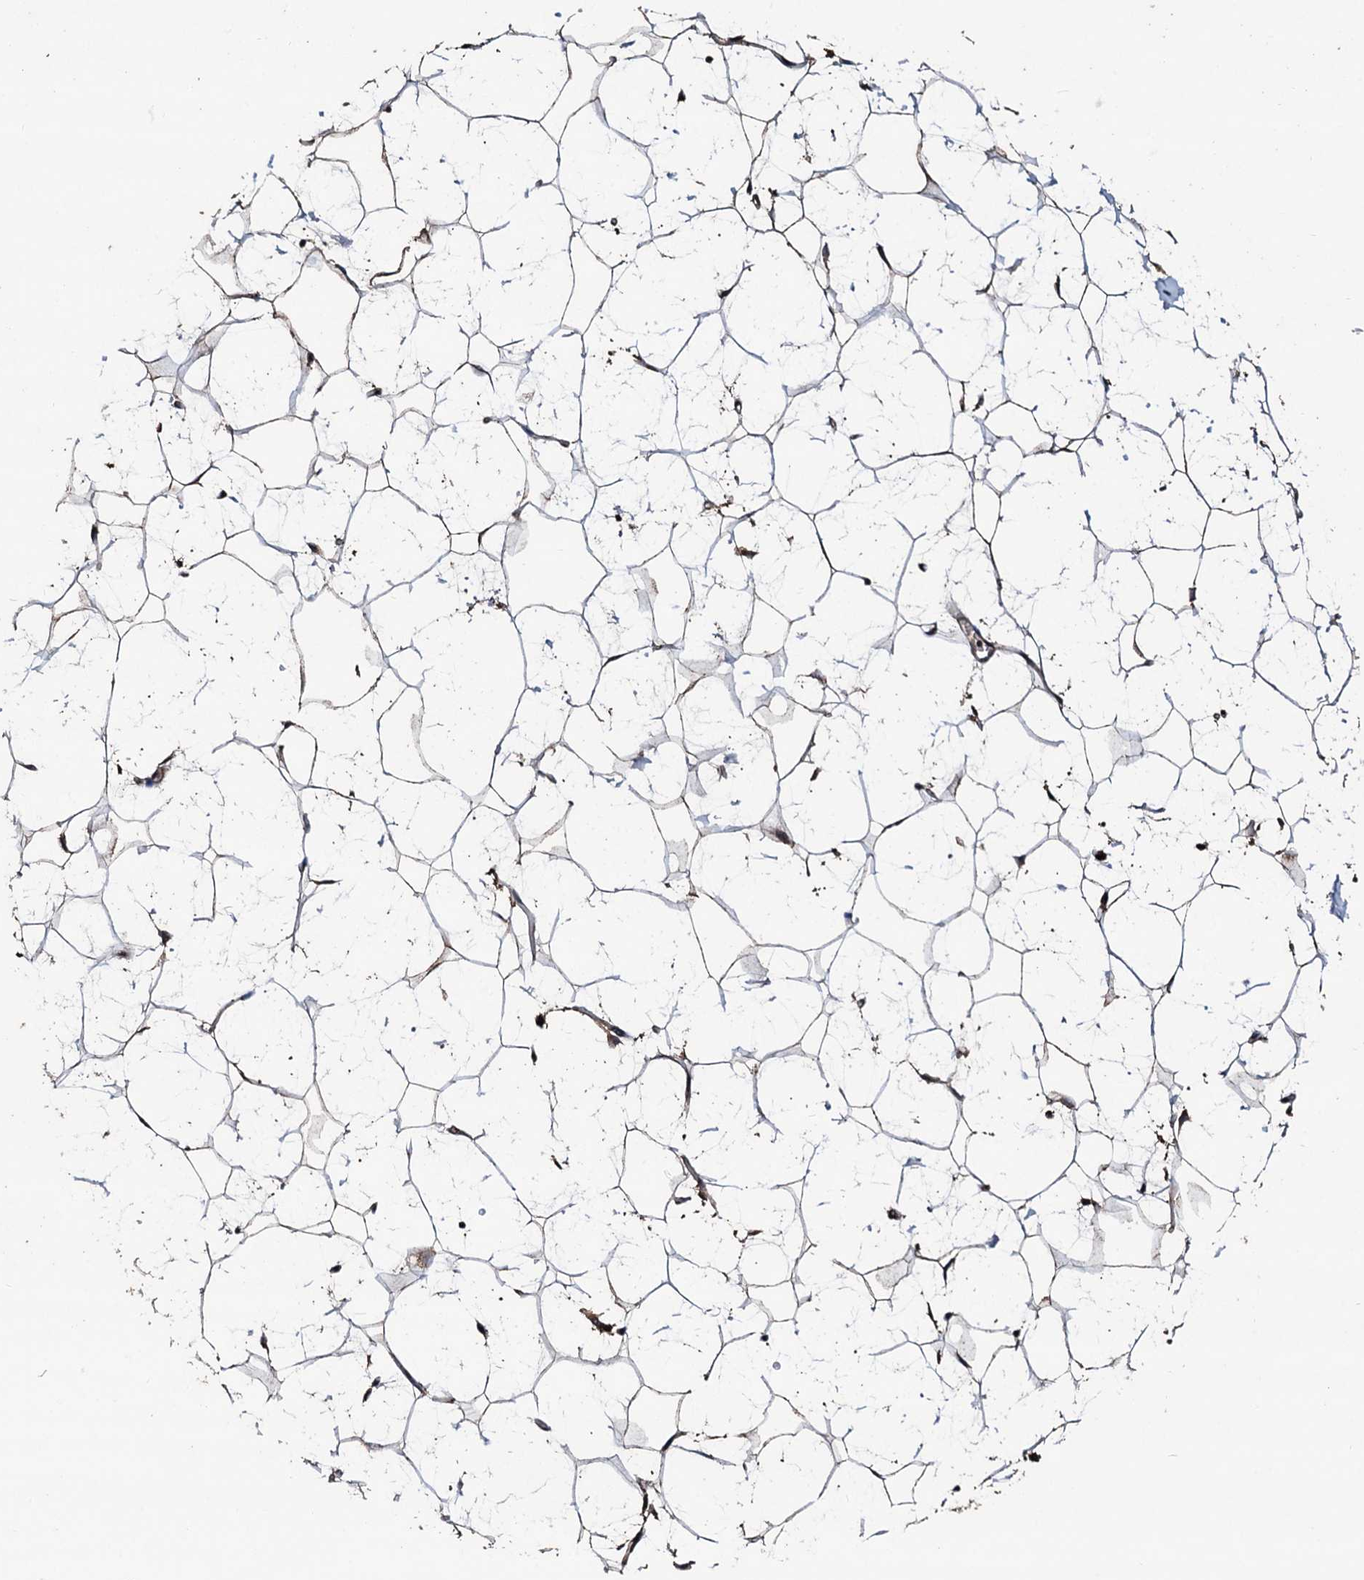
{"staining": {"intensity": "moderate", "quantity": ">75%", "location": "cytoplasmic/membranous"}, "tissue": "adipose tissue", "cell_type": "Adipocytes", "image_type": "normal", "snomed": [{"axis": "morphology", "description": "Normal tissue, NOS"}, {"axis": "topography", "description": "Breast"}], "caption": "Protein analysis of unremarkable adipose tissue demonstrates moderate cytoplasmic/membranous staining in approximately >75% of adipocytes.", "gene": "SDHAF2", "patient": {"sex": "female", "age": 26}}